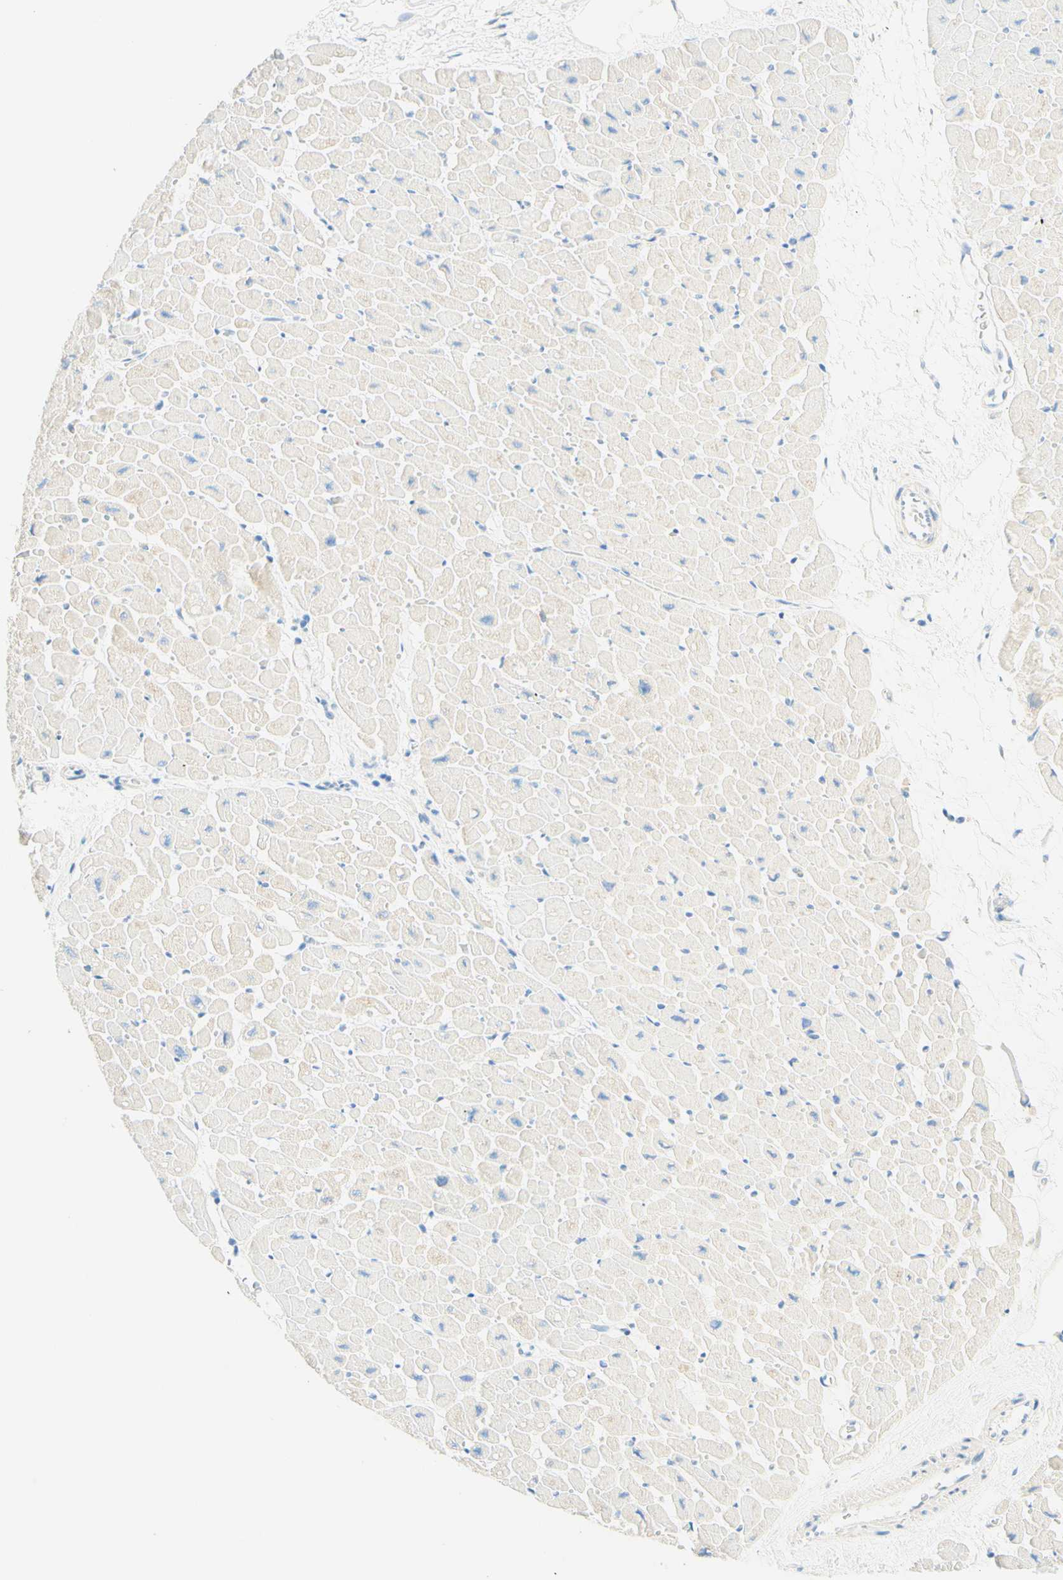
{"staining": {"intensity": "negative", "quantity": "none", "location": "none"}, "tissue": "heart muscle", "cell_type": "Cardiomyocytes", "image_type": "normal", "snomed": [{"axis": "morphology", "description": "Normal tissue, NOS"}, {"axis": "topography", "description": "Heart"}], "caption": "DAB (3,3'-diaminobenzidine) immunohistochemical staining of normal human heart muscle reveals no significant positivity in cardiomyocytes. (Brightfield microscopy of DAB IHC at high magnification).", "gene": "LAT", "patient": {"sex": "male", "age": 45}}